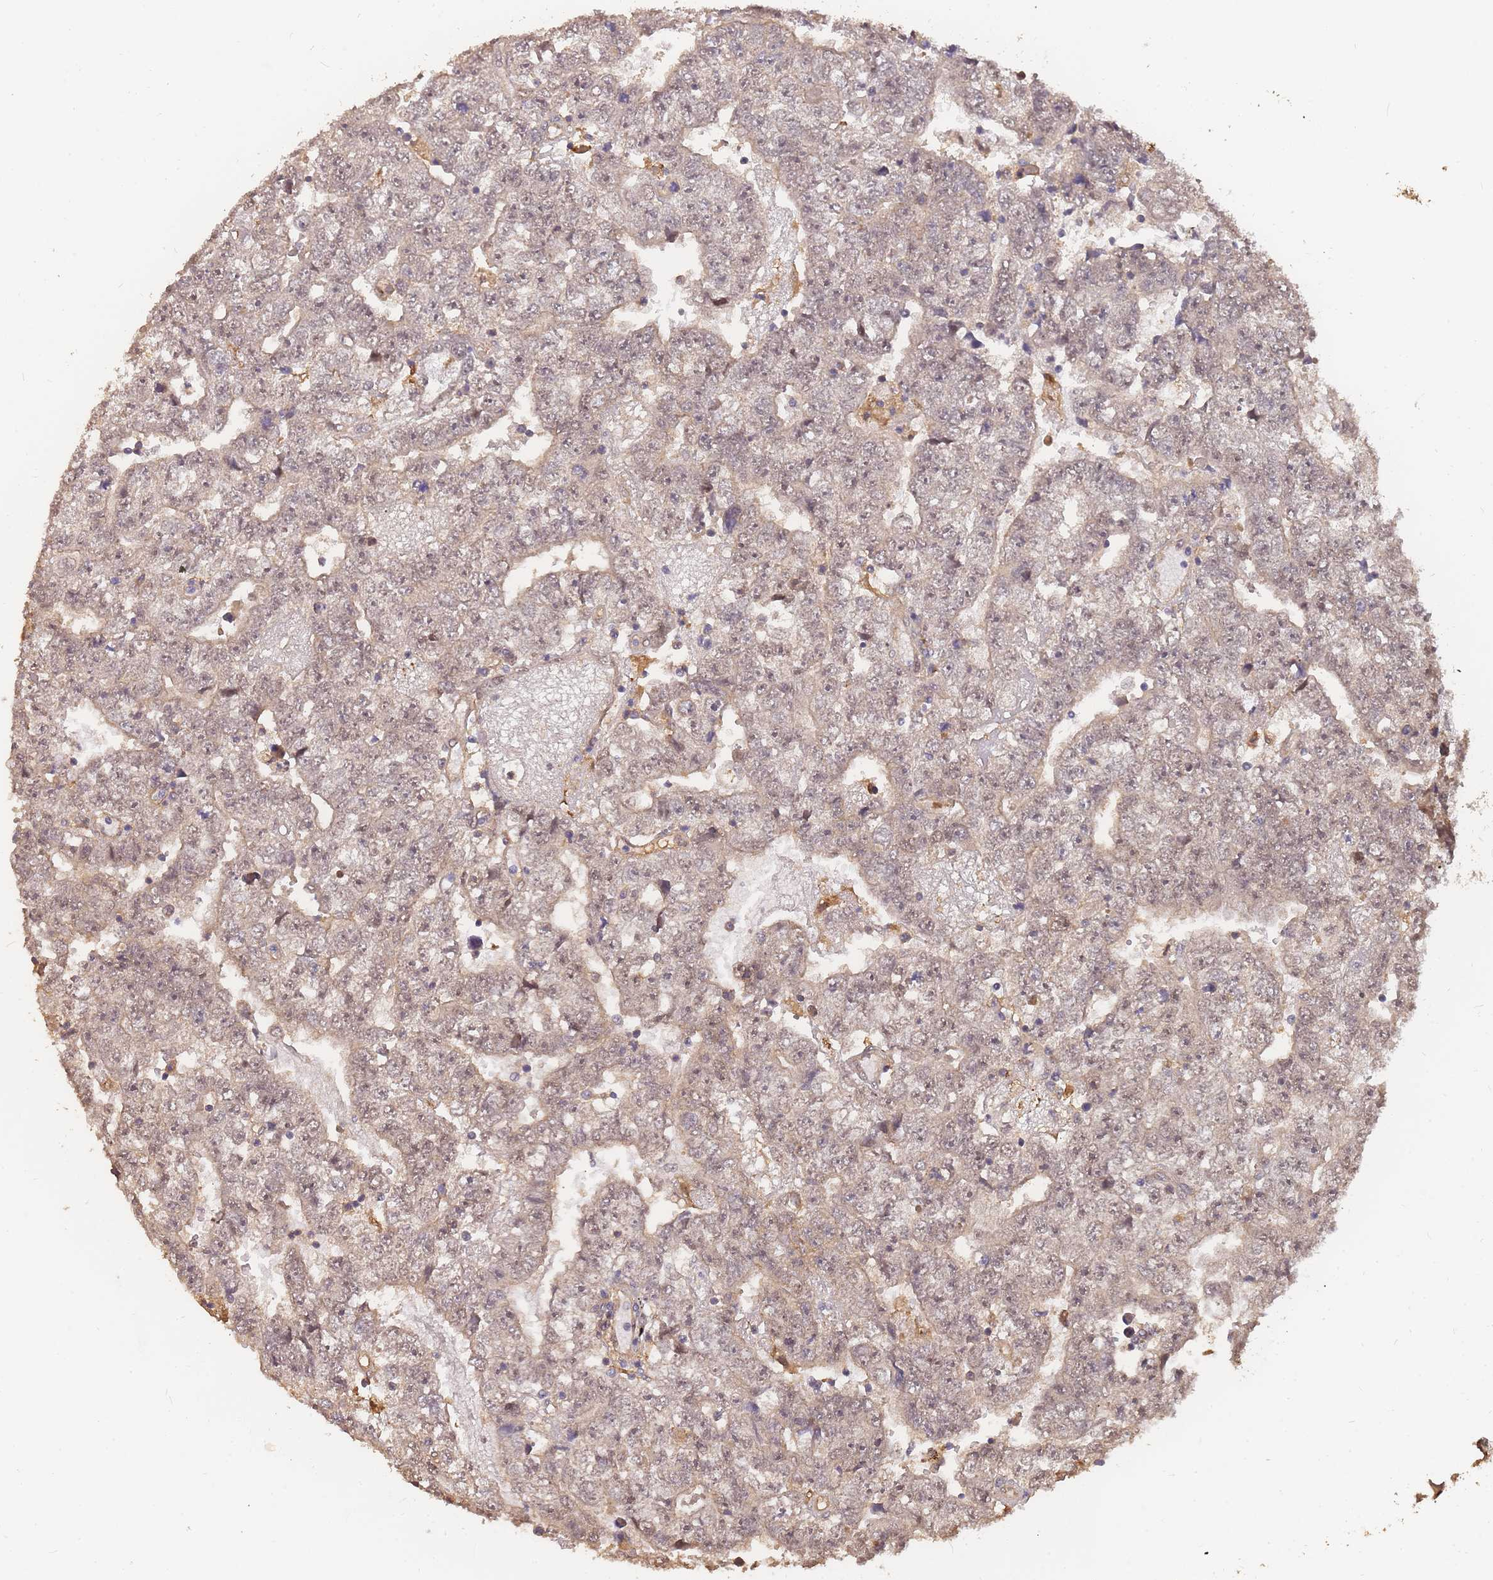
{"staining": {"intensity": "weak", "quantity": ">75%", "location": "cytoplasmic/membranous,nuclear"}, "tissue": "testis cancer", "cell_type": "Tumor cells", "image_type": "cancer", "snomed": [{"axis": "morphology", "description": "Carcinoma, Embryonal, NOS"}, {"axis": "topography", "description": "Testis"}], "caption": "This photomicrograph displays IHC staining of human testis cancer (embryonal carcinoma), with low weak cytoplasmic/membranous and nuclear staining in approximately >75% of tumor cells.", "gene": "CDKN2AIPNL", "patient": {"sex": "male", "age": 25}}